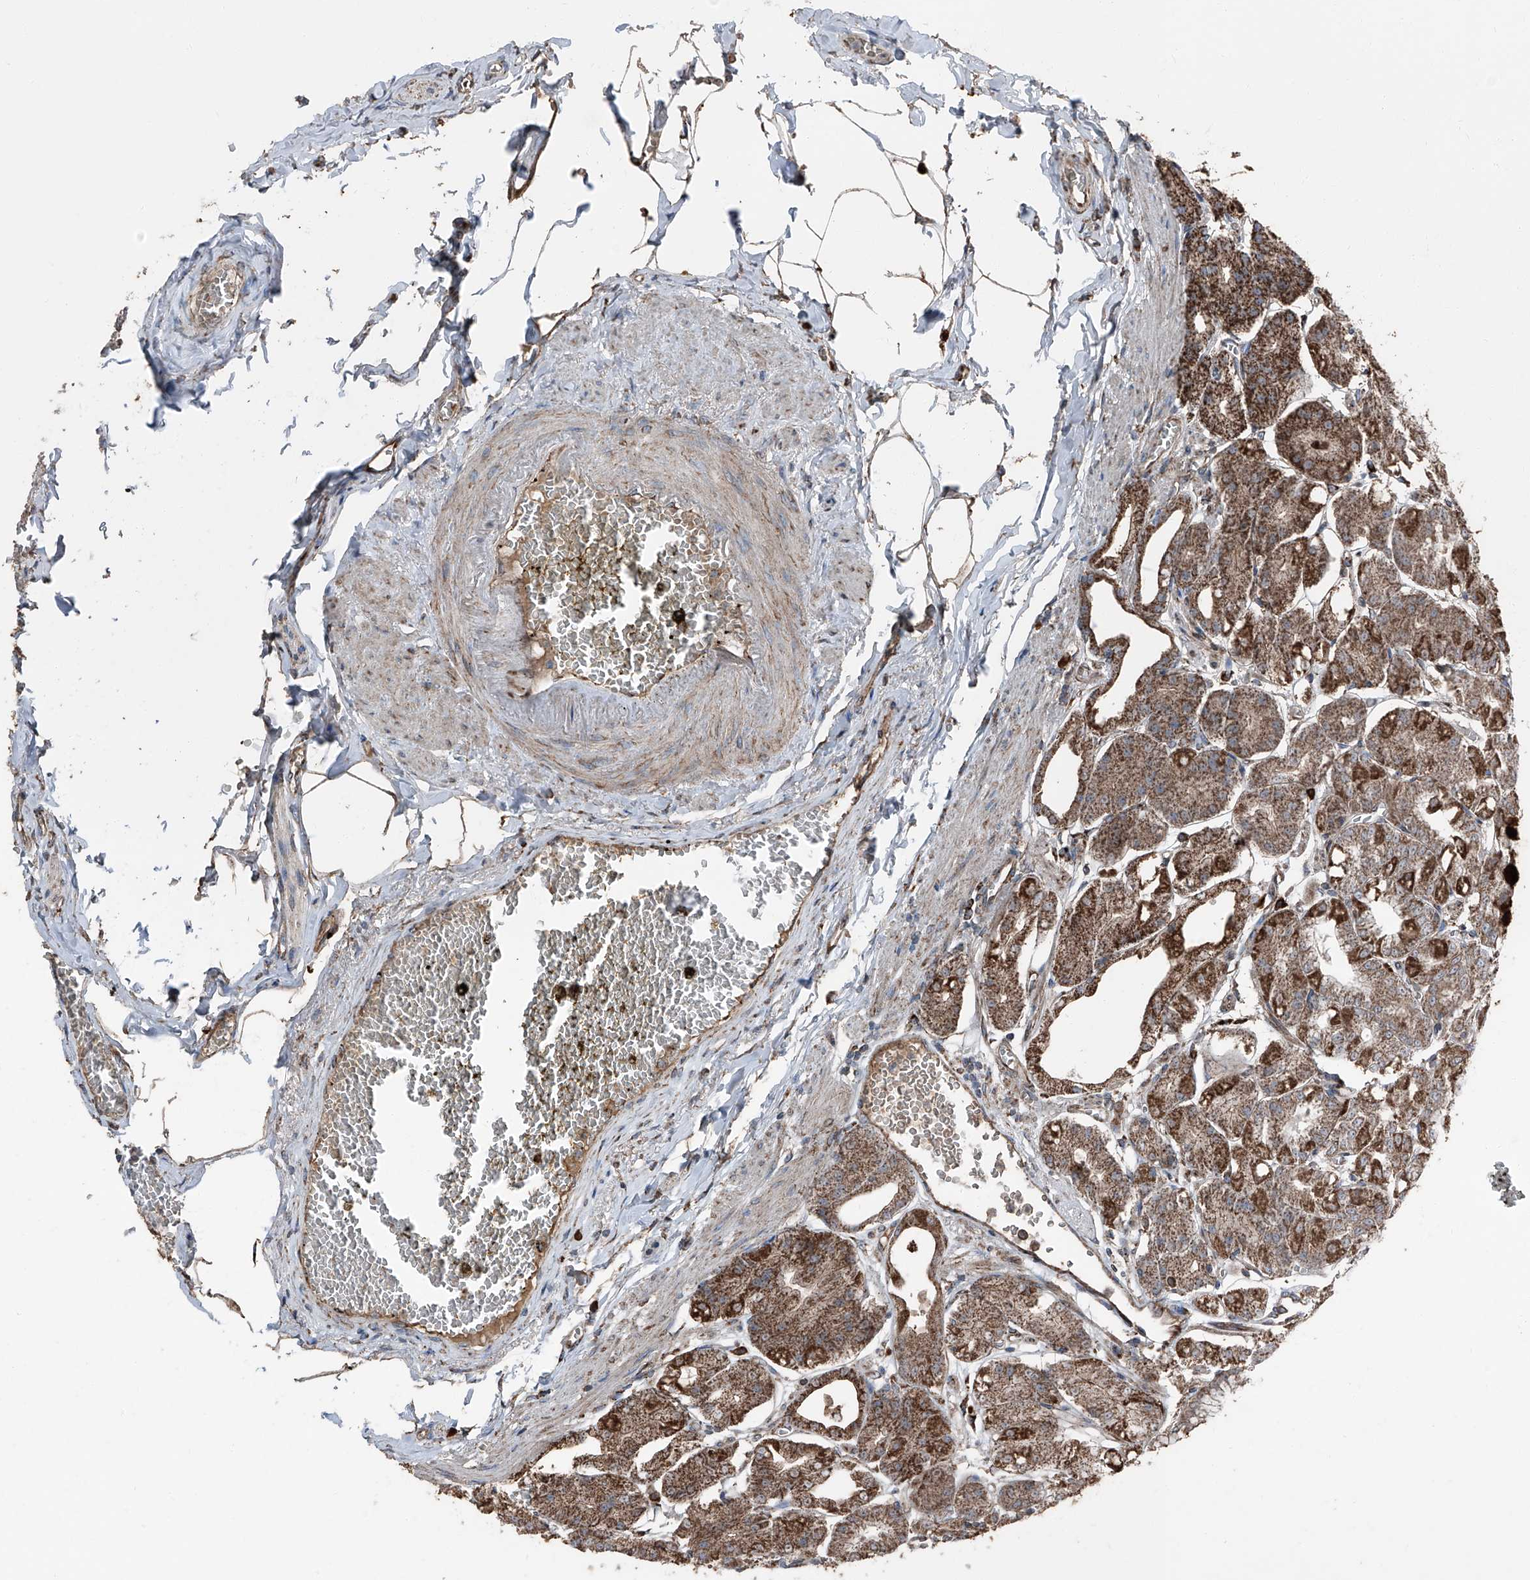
{"staining": {"intensity": "strong", "quantity": ">75%", "location": "cytoplasmic/membranous"}, "tissue": "stomach", "cell_type": "Glandular cells", "image_type": "normal", "snomed": [{"axis": "morphology", "description": "Normal tissue, NOS"}, {"axis": "topography", "description": "Stomach, lower"}], "caption": "Immunohistochemical staining of unremarkable human stomach exhibits >75% levels of strong cytoplasmic/membranous protein expression in approximately >75% of glandular cells.", "gene": "LIMK1", "patient": {"sex": "male", "age": 71}}